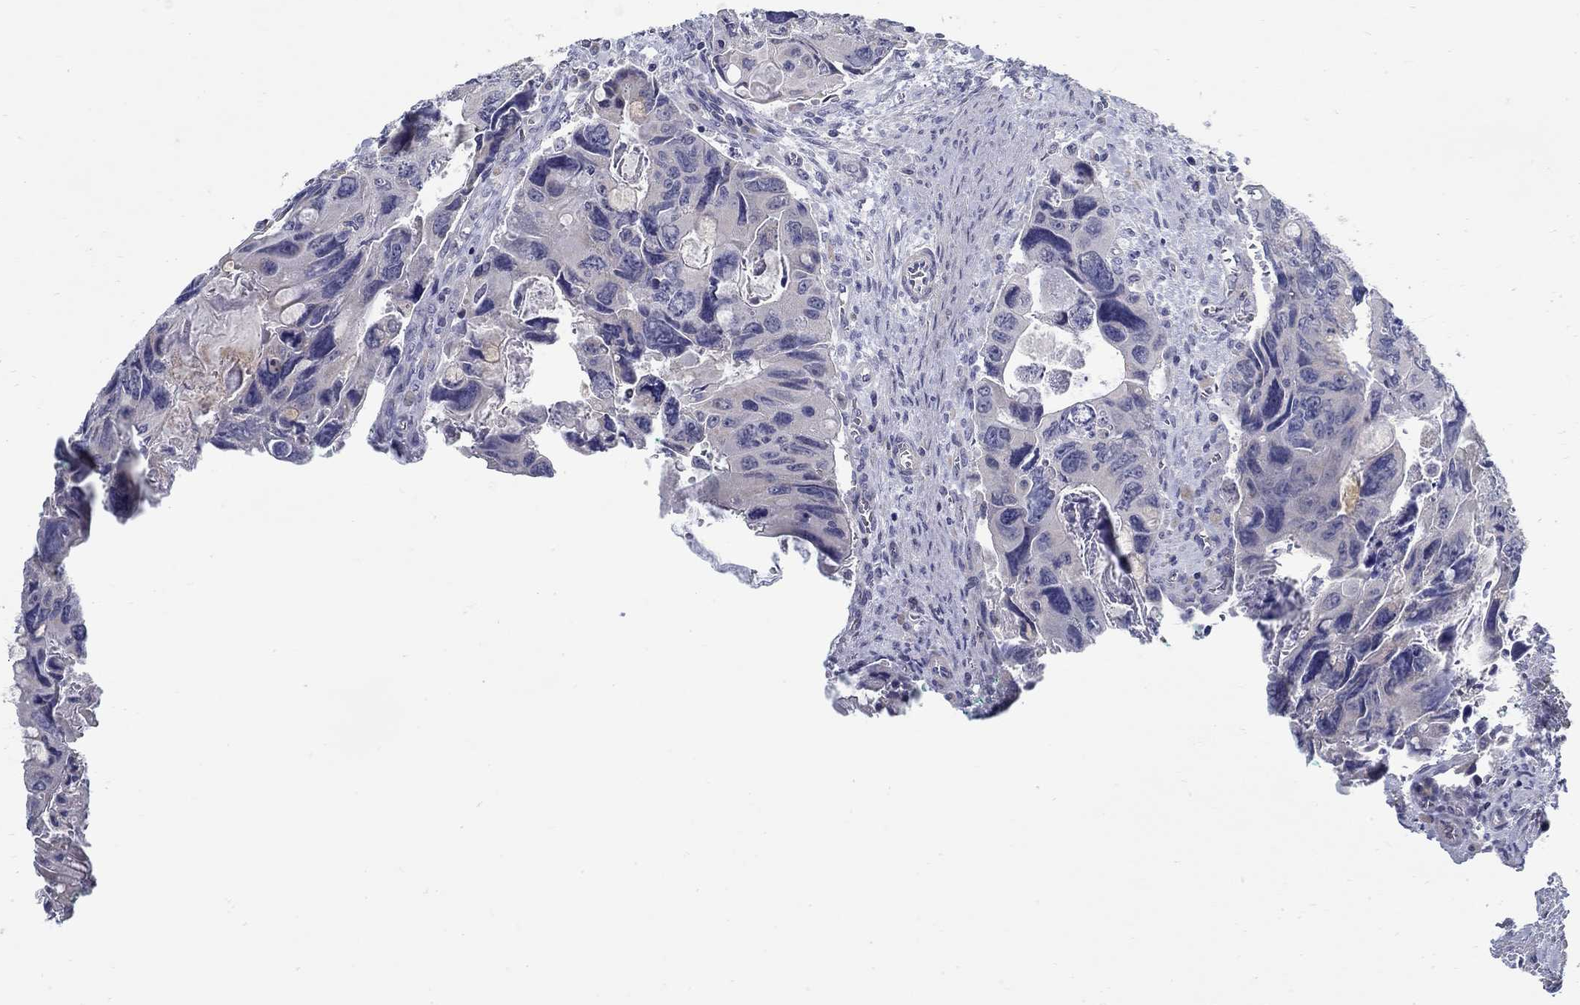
{"staining": {"intensity": "negative", "quantity": "none", "location": "none"}, "tissue": "colorectal cancer", "cell_type": "Tumor cells", "image_type": "cancer", "snomed": [{"axis": "morphology", "description": "Adenocarcinoma, NOS"}, {"axis": "topography", "description": "Rectum"}], "caption": "Tumor cells show no significant protein staining in colorectal cancer (adenocarcinoma). (DAB IHC visualized using brightfield microscopy, high magnification).", "gene": "ABCA4", "patient": {"sex": "male", "age": 62}}